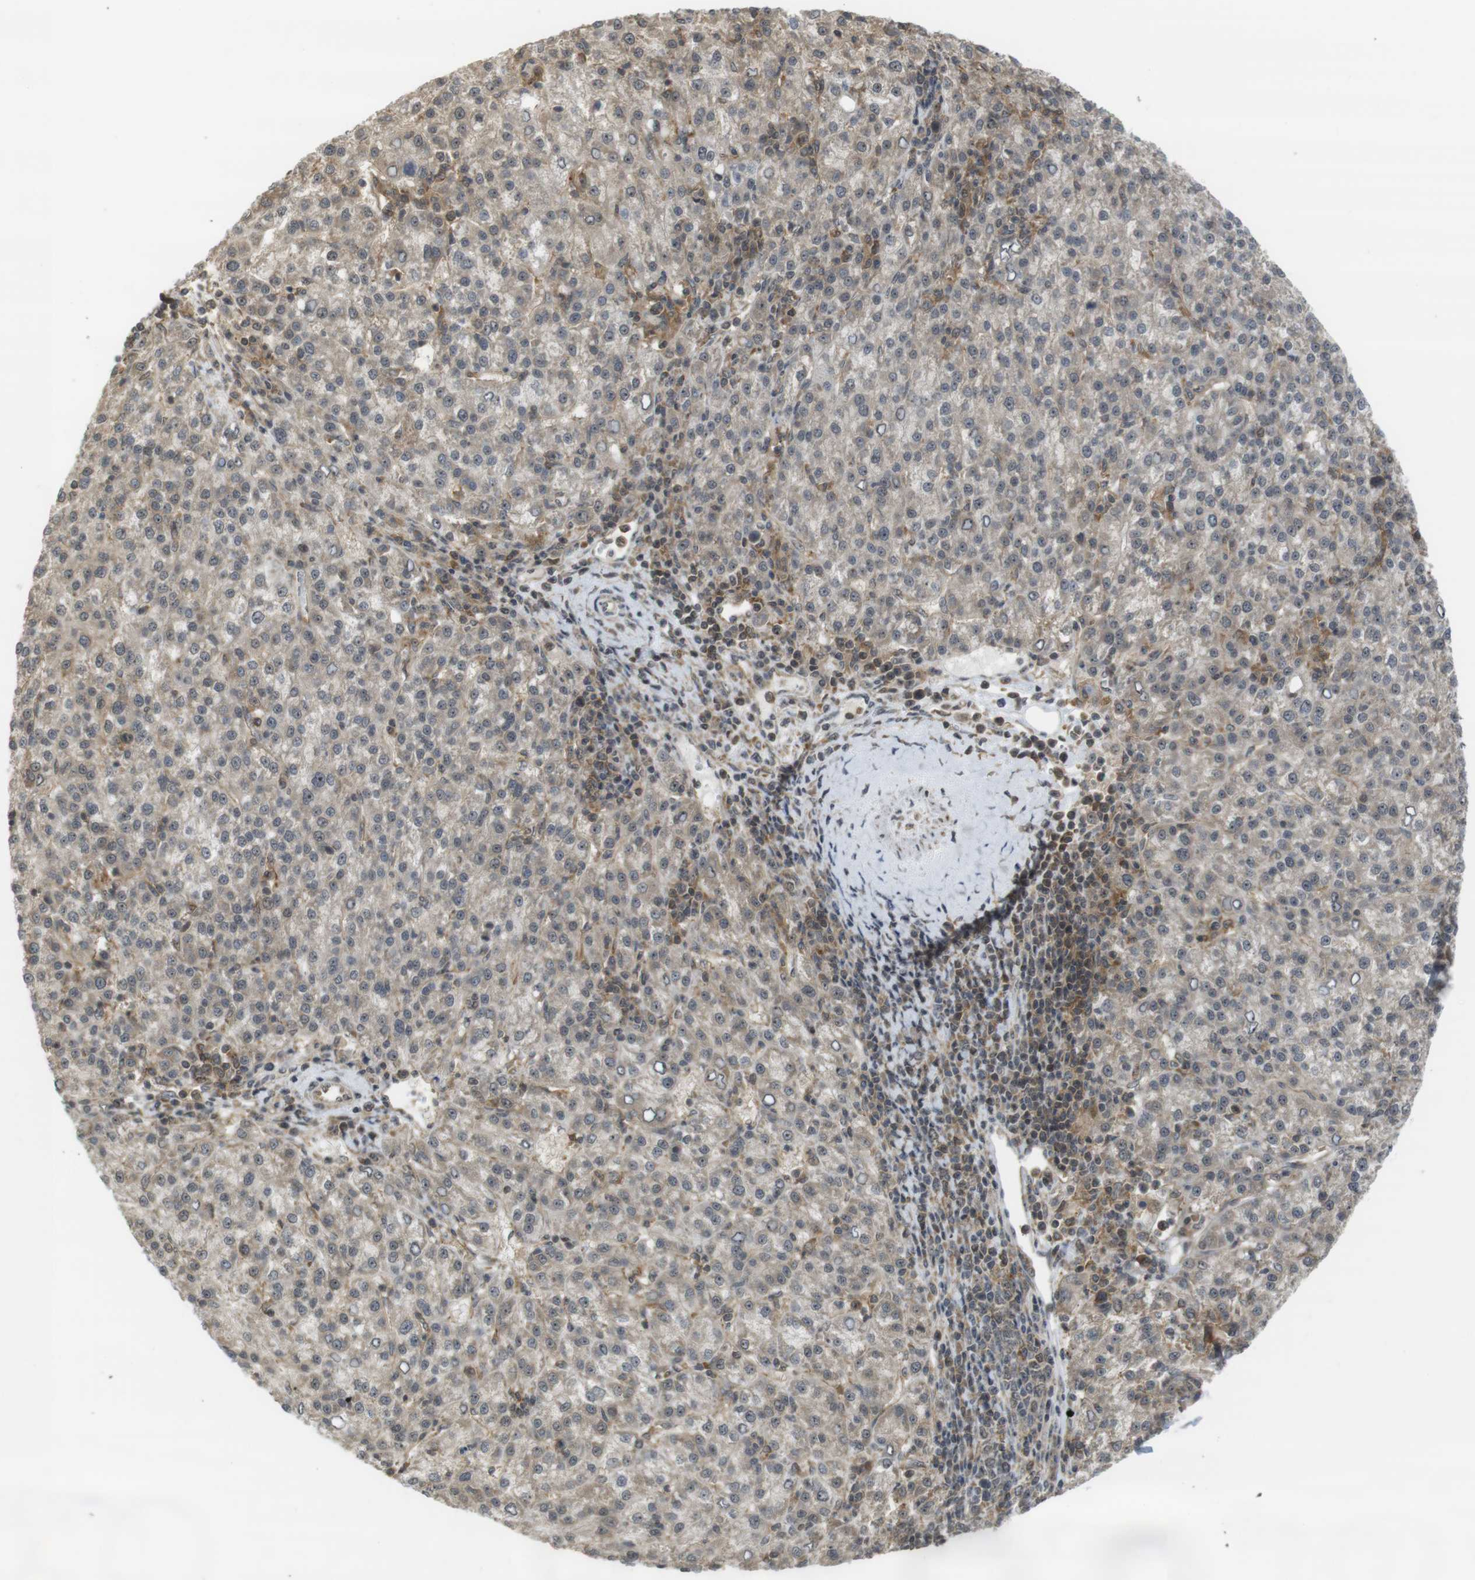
{"staining": {"intensity": "weak", "quantity": "<25%", "location": "cytoplasmic/membranous"}, "tissue": "liver cancer", "cell_type": "Tumor cells", "image_type": "cancer", "snomed": [{"axis": "morphology", "description": "Carcinoma, Hepatocellular, NOS"}, {"axis": "topography", "description": "Liver"}], "caption": "Photomicrograph shows no protein expression in tumor cells of liver hepatocellular carcinoma tissue.", "gene": "CC2D1A", "patient": {"sex": "female", "age": 58}}